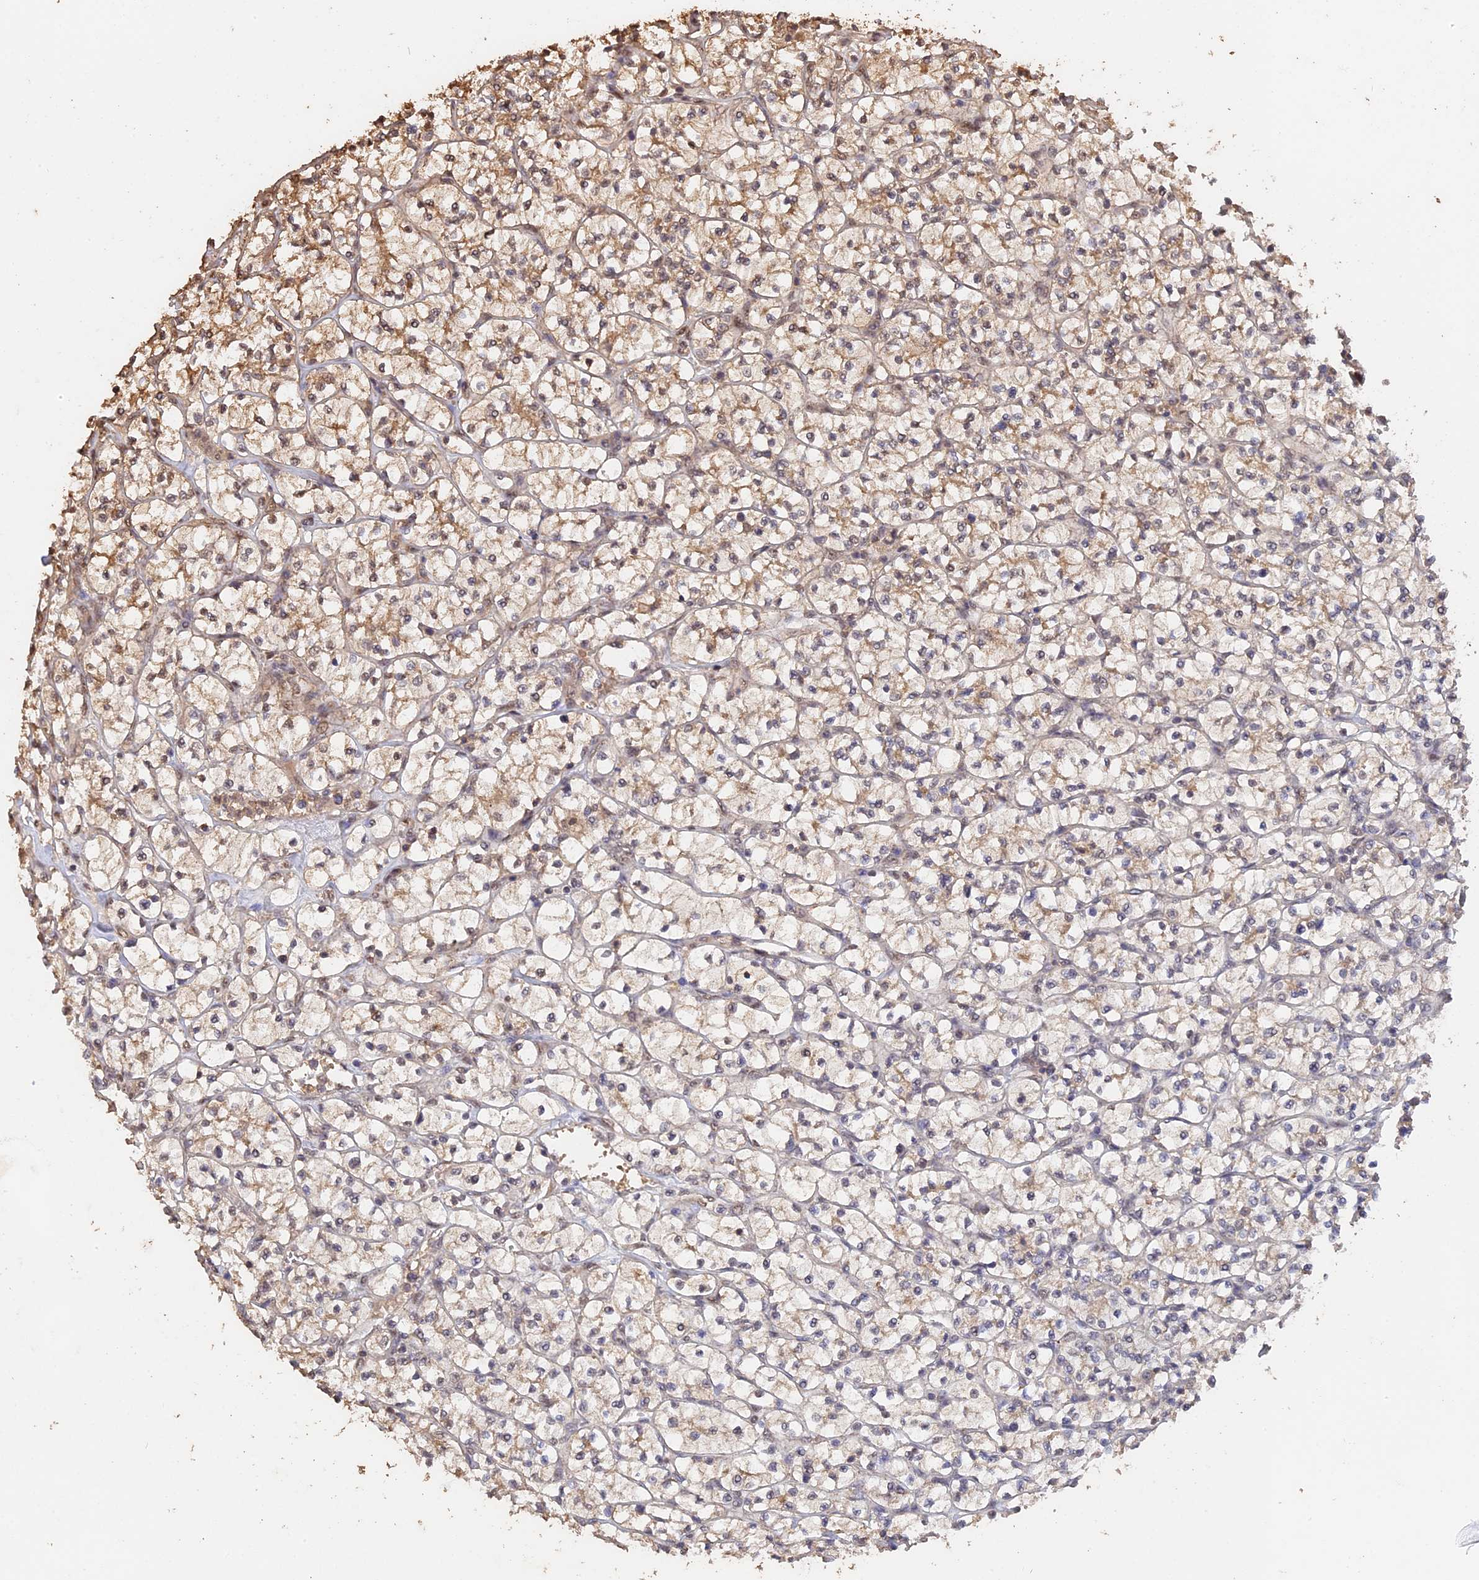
{"staining": {"intensity": "moderate", "quantity": "25%-75%", "location": "cytoplasmic/membranous"}, "tissue": "renal cancer", "cell_type": "Tumor cells", "image_type": "cancer", "snomed": [{"axis": "morphology", "description": "Adenocarcinoma, NOS"}, {"axis": "topography", "description": "Kidney"}], "caption": "Protein expression analysis of renal cancer reveals moderate cytoplasmic/membranous staining in approximately 25%-75% of tumor cells.", "gene": "PSMC6", "patient": {"sex": "female", "age": 64}}